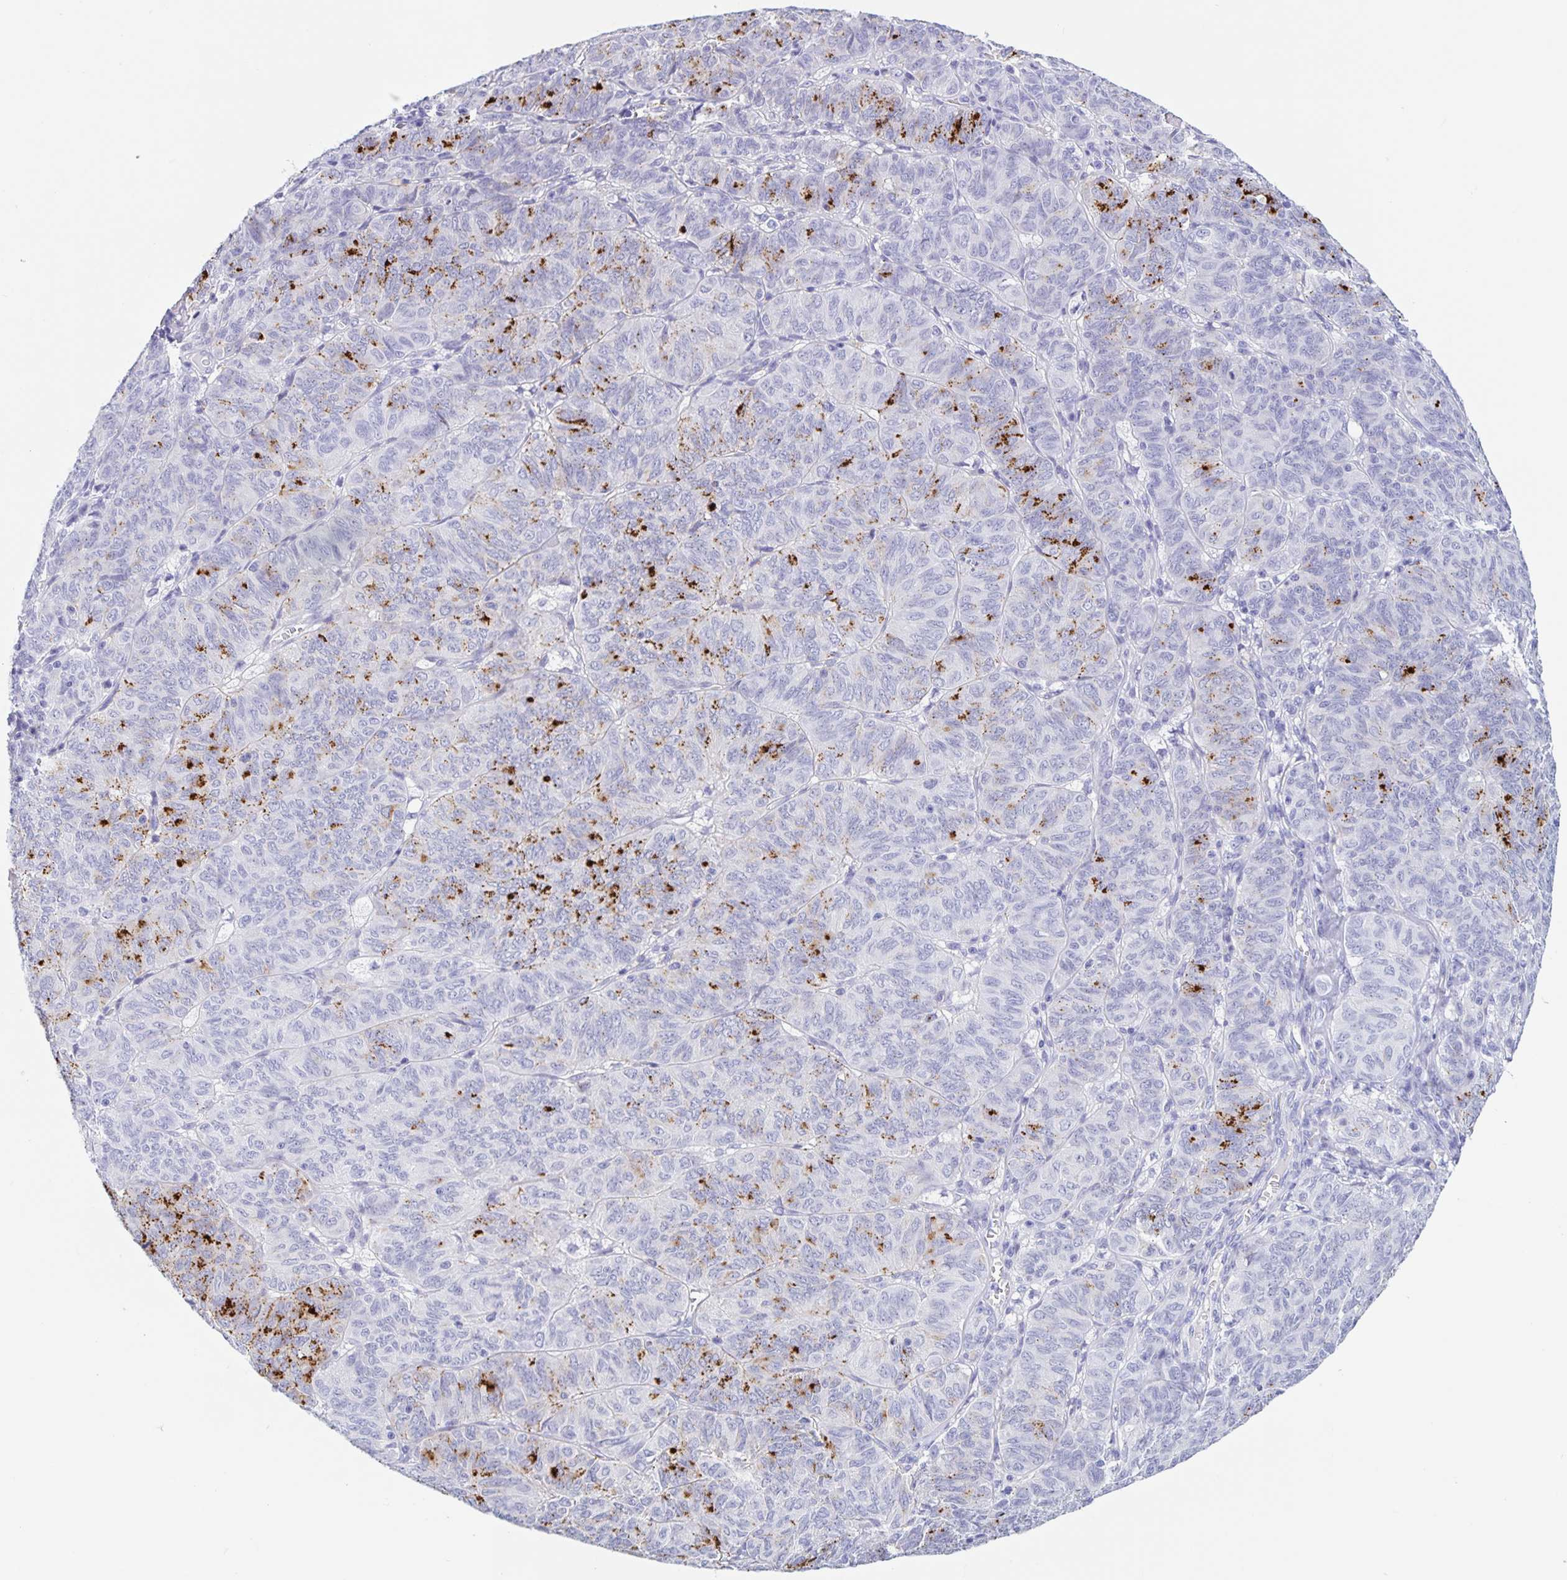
{"staining": {"intensity": "strong", "quantity": "<25%", "location": "cytoplasmic/membranous"}, "tissue": "ovarian cancer", "cell_type": "Tumor cells", "image_type": "cancer", "snomed": [{"axis": "morphology", "description": "Carcinoma, endometroid"}, {"axis": "topography", "description": "Ovary"}], "caption": "Immunohistochemical staining of human endometroid carcinoma (ovarian) displays medium levels of strong cytoplasmic/membranous expression in about <25% of tumor cells.", "gene": "DMBT1", "patient": {"sex": "female", "age": 80}}